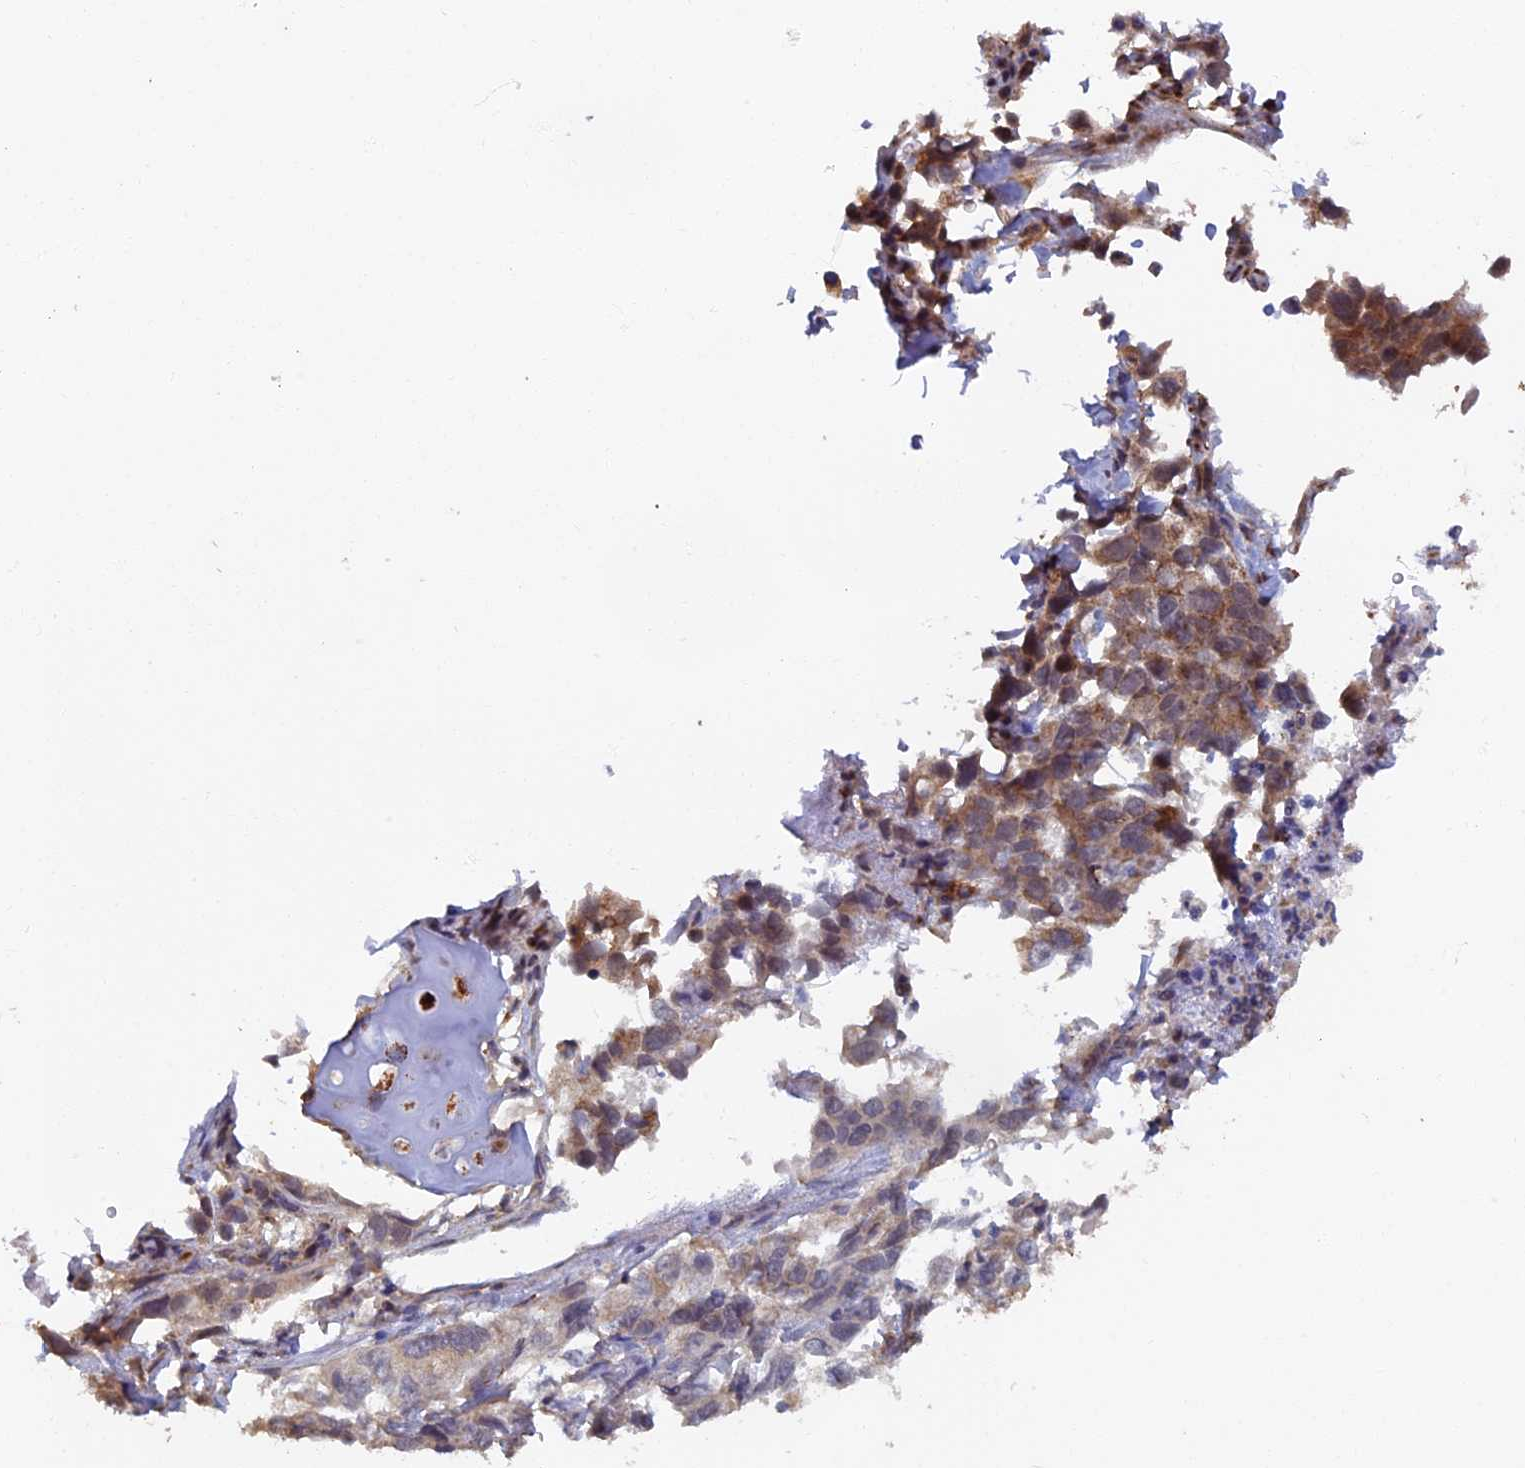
{"staining": {"intensity": "moderate", "quantity": ">75%", "location": "cytoplasmic/membranous"}, "tissue": "lung cancer", "cell_type": "Tumor cells", "image_type": "cancer", "snomed": [{"axis": "morphology", "description": "Adenocarcinoma, NOS"}, {"axis": "topography", "description": "Lung"}], "caption": "The image demonstrates staining of adenocarcinoma (lung), revealing moderate cytoplasmic/membranous protein staining (brown color) within tumor cells. Nuclei are stained in blue.", "gene": "RASGRF1", "patient": {"sex": "female", "age": 51}}